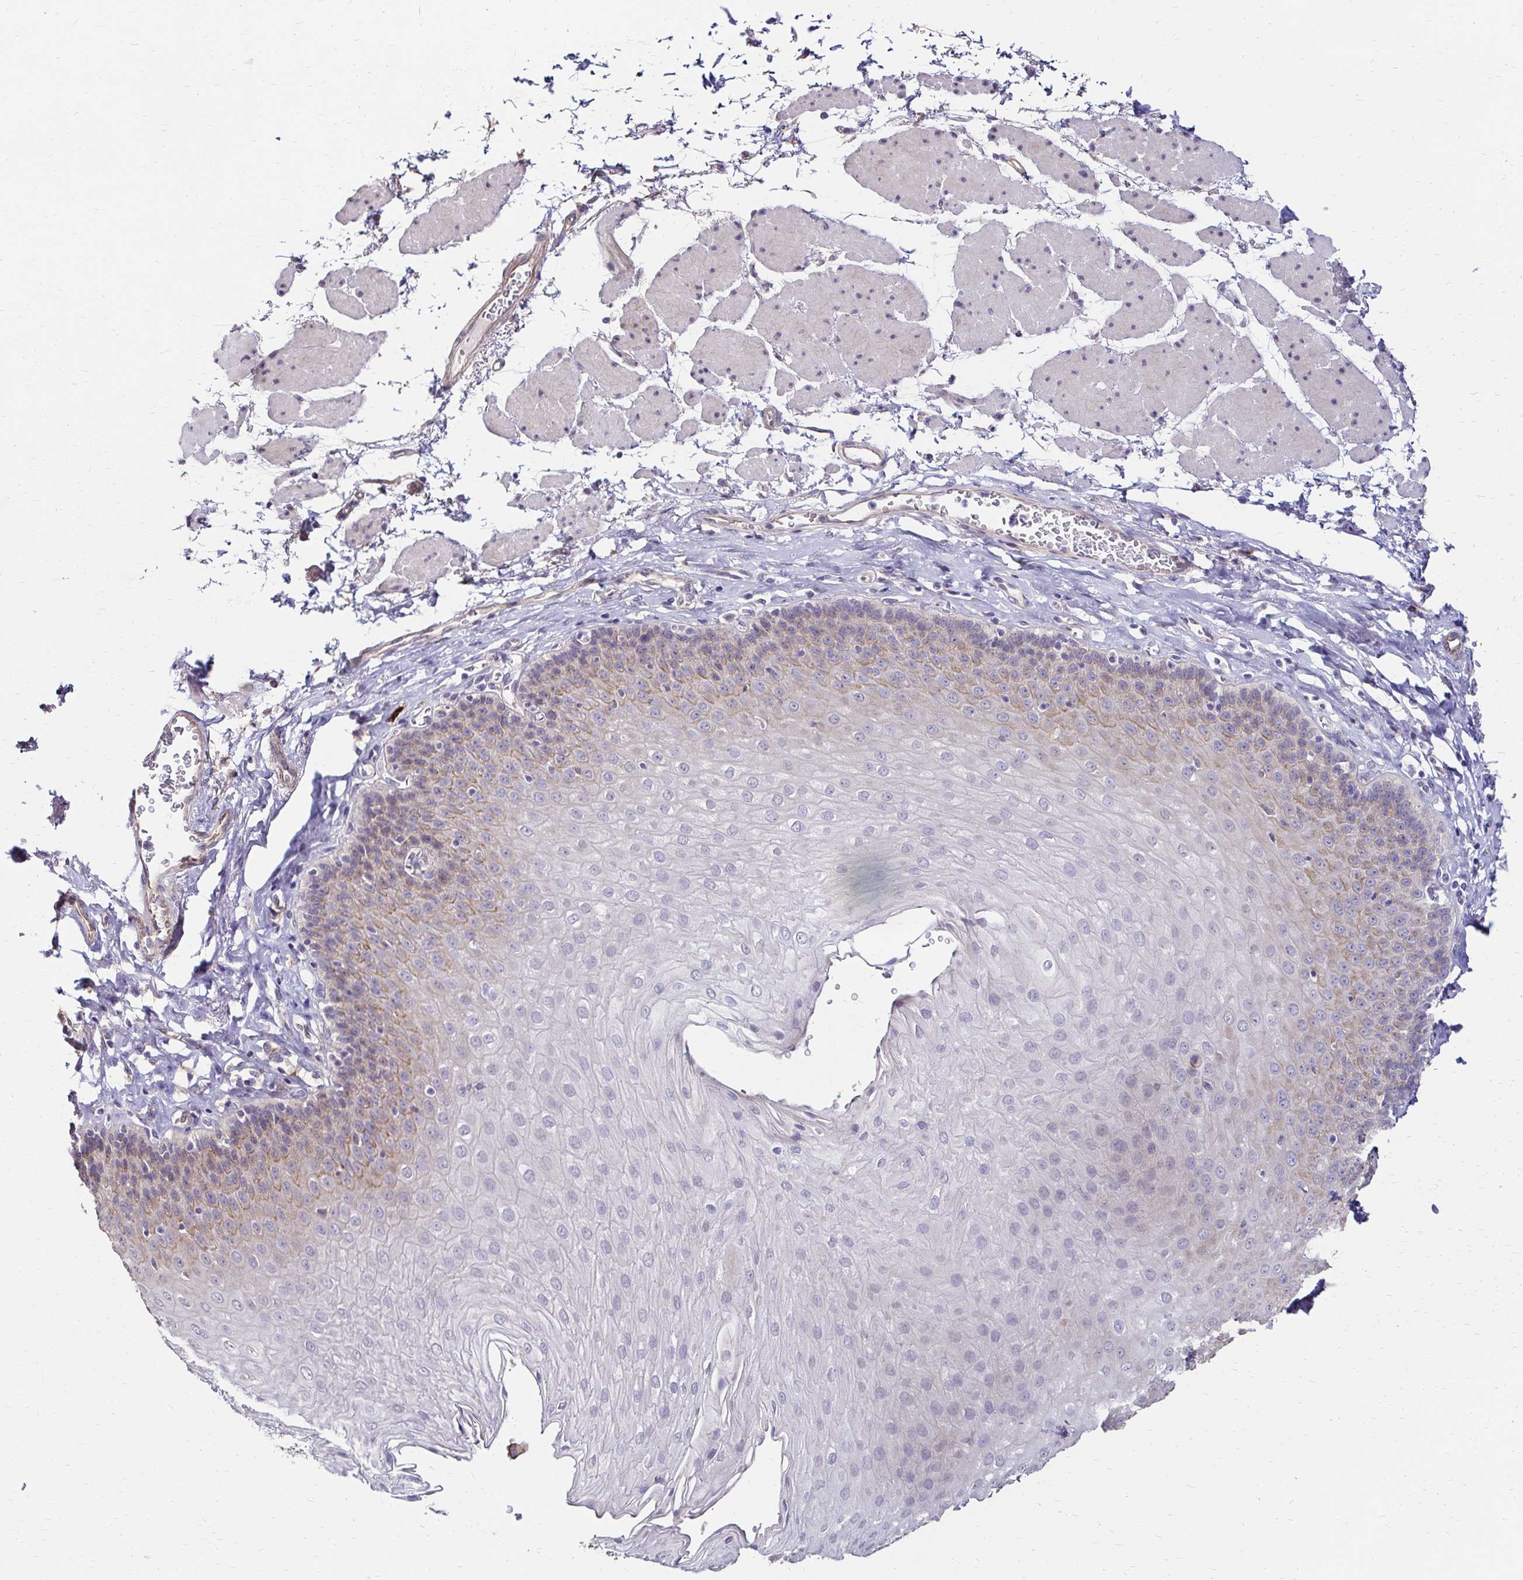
{"staining": {"intensity": "moderate", "quantity": "<25%", "location": "cytoplasmic/membranous"}, "tissue": "esophagus", "cell_type": "Squamous epithelial cells", "image_type": "normal", "snomed": [{"axis": "morphology", "description": "Normal tissue, NOS"}, {"axis": "topography", "description": "Esophagus"}], "caption": "The immunohistochemical stain highlights moderate cytoplasmic/membranous staining in squamous epithelial cells of benign esophagus.", "gene": "PRIMA1", "patient": {"sex": "female", "age": 81}}